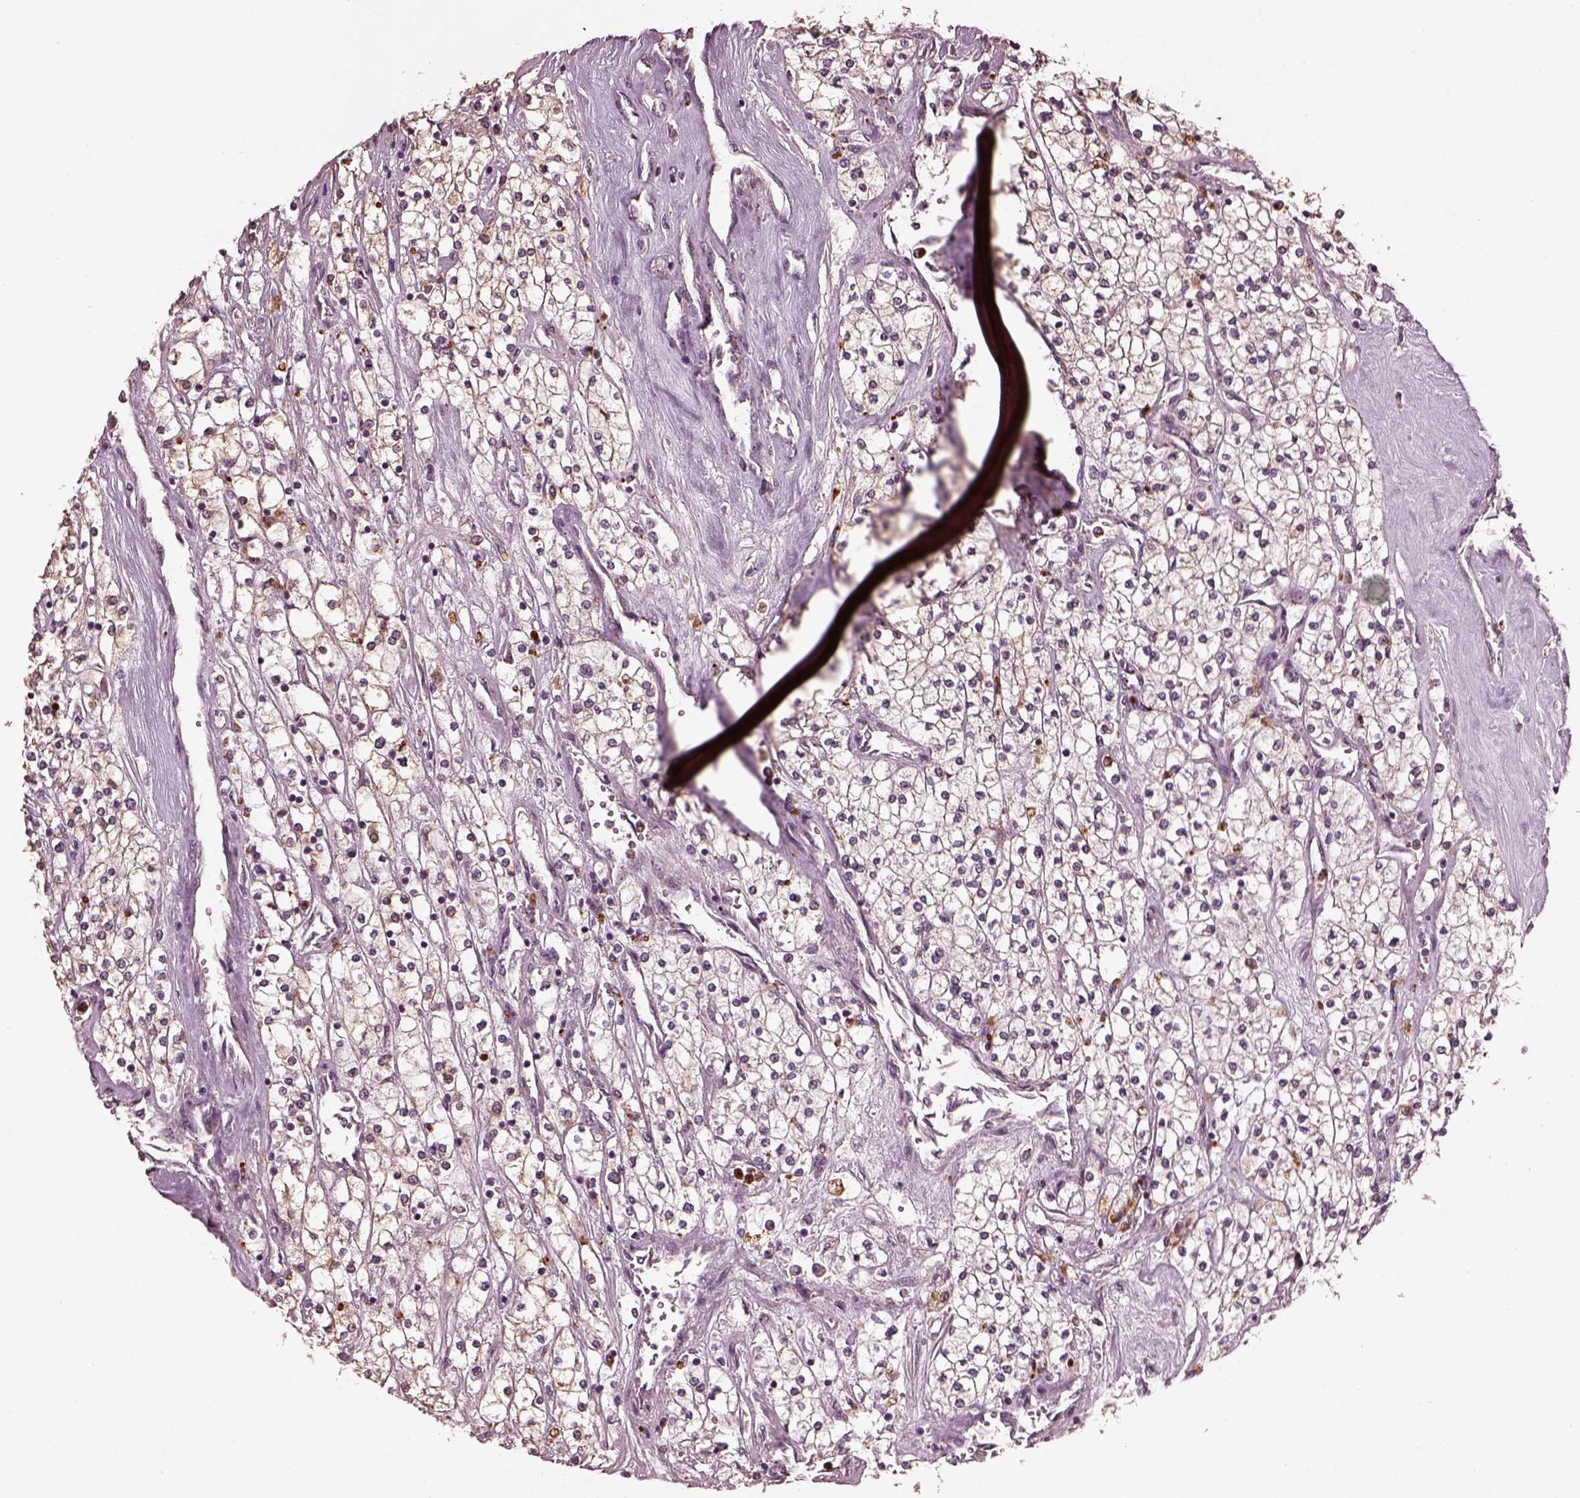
{"staining": {"intensity": "weak", "quantity": "25%-75%", "location": "cytoplasmic/membranous"}, "tissue": "renal cancer", "cell_type": "Tumor cells", "image_type": "cancer", "snomed": [{"axis": "morphology", "description": "Adenocarcinoma, NOS"}, {"axis": "topography", "description": "Kidney"}], "caption": "Protein staining demonstrates weak cytoplasmic/membranous positivity in approximately 25%-75% of tumor cells in renal cancer.", "gene": "RUFY3", "patient": {"sex": "male", "age": 80}}